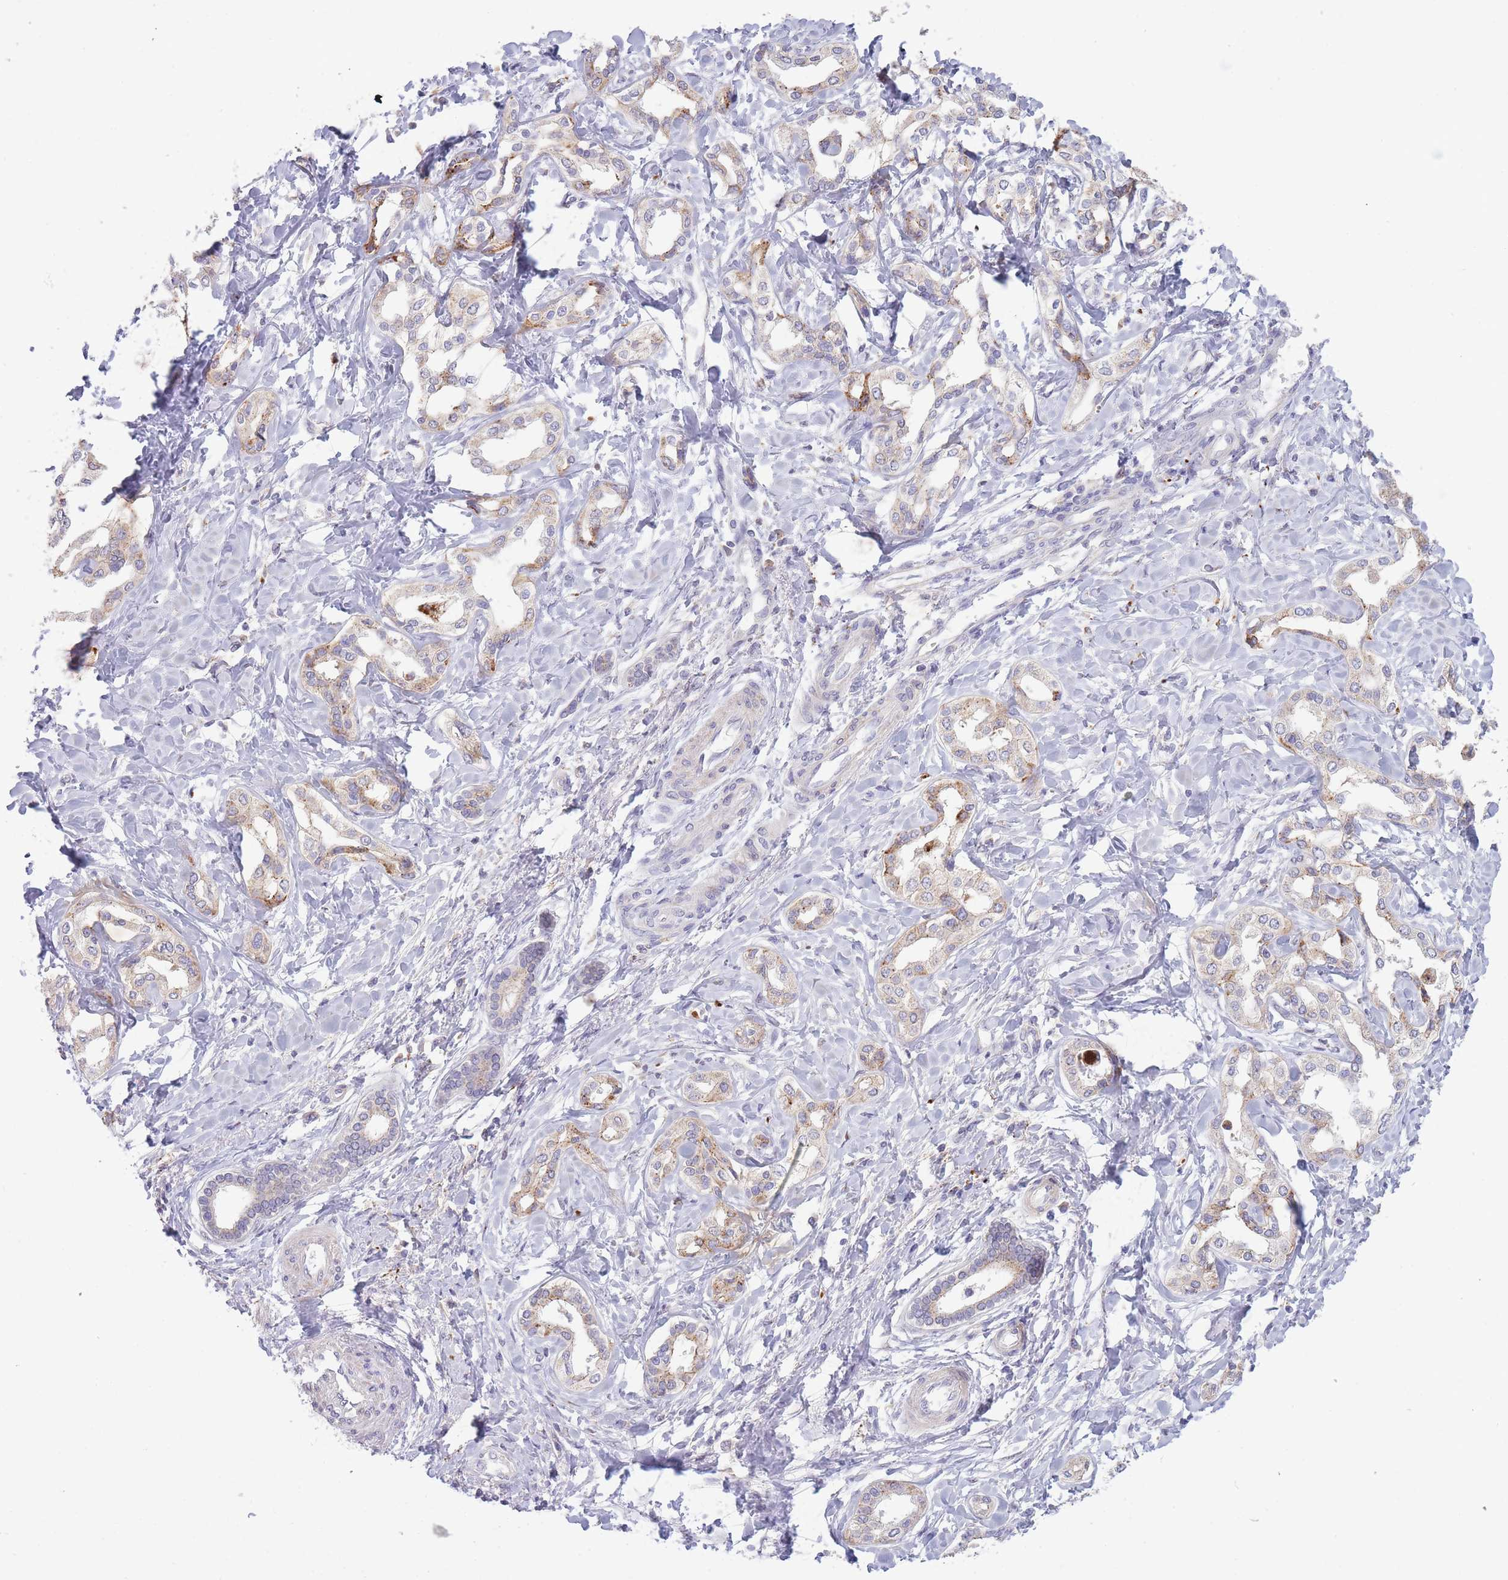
{"staining": {"intensity": "moderate", "quantity": "<25%", "location": "cytoplasmic/membranous"}, "tissue": "liver cancer", "cell_type": "Tumor cells", "image_type": "cancer", "snomed": [{"axis": "morphology", "description": "Cholangiocarcinoma"}, {"axis": "topography", "description": "Liver"}], "caption": "Liver cancer stained with DAB (3,3'-diaminobenzidine) IHC displays low levels of moderate cytoplasmic/membranous positivity in approximately <25% of tumor cells. Using DAB (3,3'-diaminobenzidine) (brown) and hematoxylin (blue) stains, captured at high magnification using brightfield microscopy.", "gene": "TRIM61", "patient": {"sex": "female", "age": 77}}